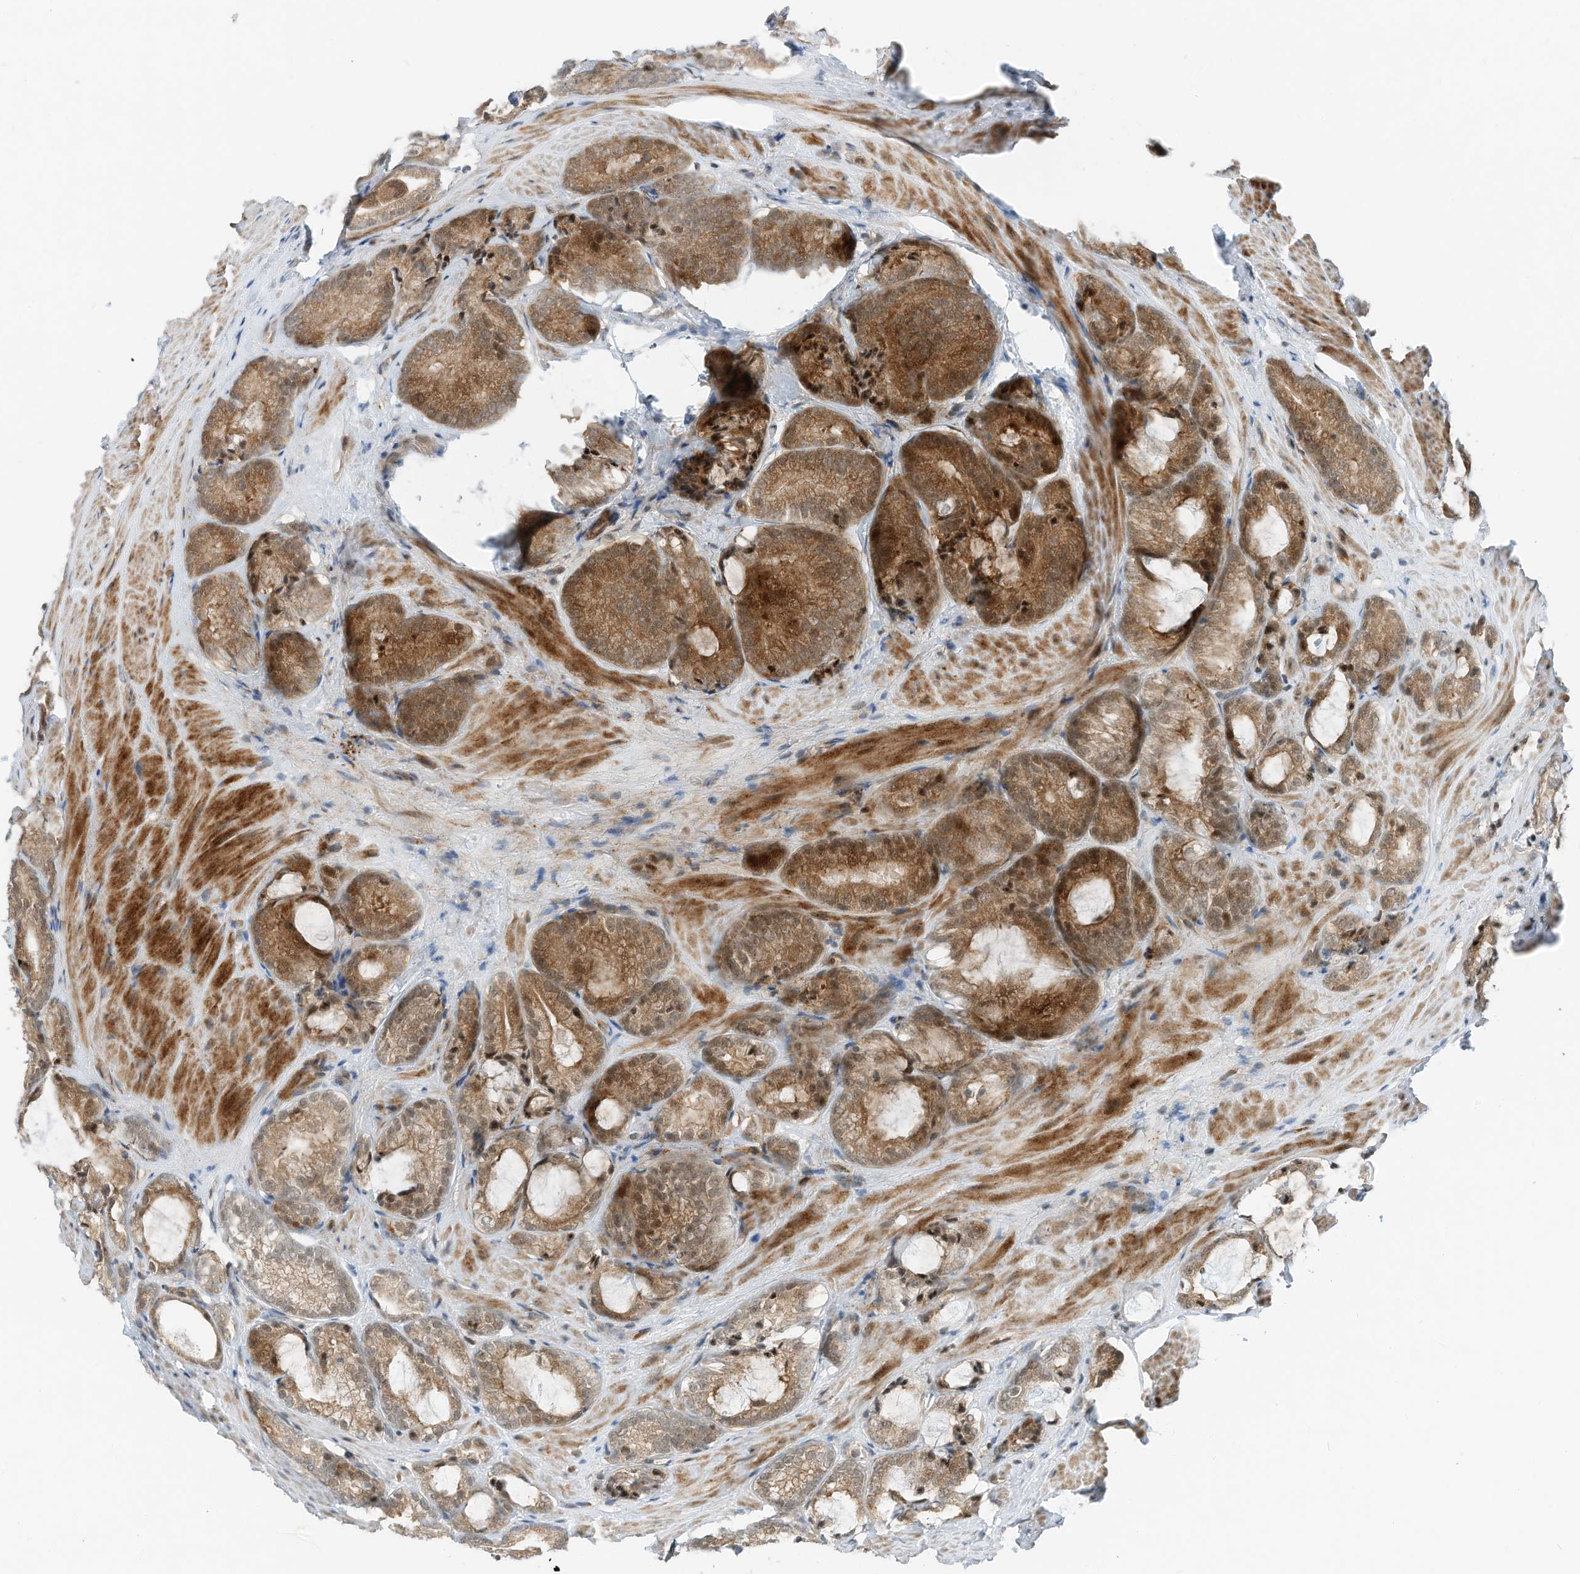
{"staining": {"intensity": "moderate", "quantity": ">75%", "location": "cytoplasmic/membranous,nuclear"}, "tissue": "prostate cancer", "cell_type": "Tumor cells", "image_type": "cancer", "snomed": [{"axis": "morphology", "description": "Adenocarcinoma, High grade"}, {"axis": "topography", "description": "Prostate"}], "caption": "The histopathology image displays immunohistochemical staining of prostate cancer. There is moderate cytoplasmic/membranous and nuclear expression is seen in about >75% of tumor cells.", "gene": "RMND1", "patient": {"sex": "male", "age": 63}}